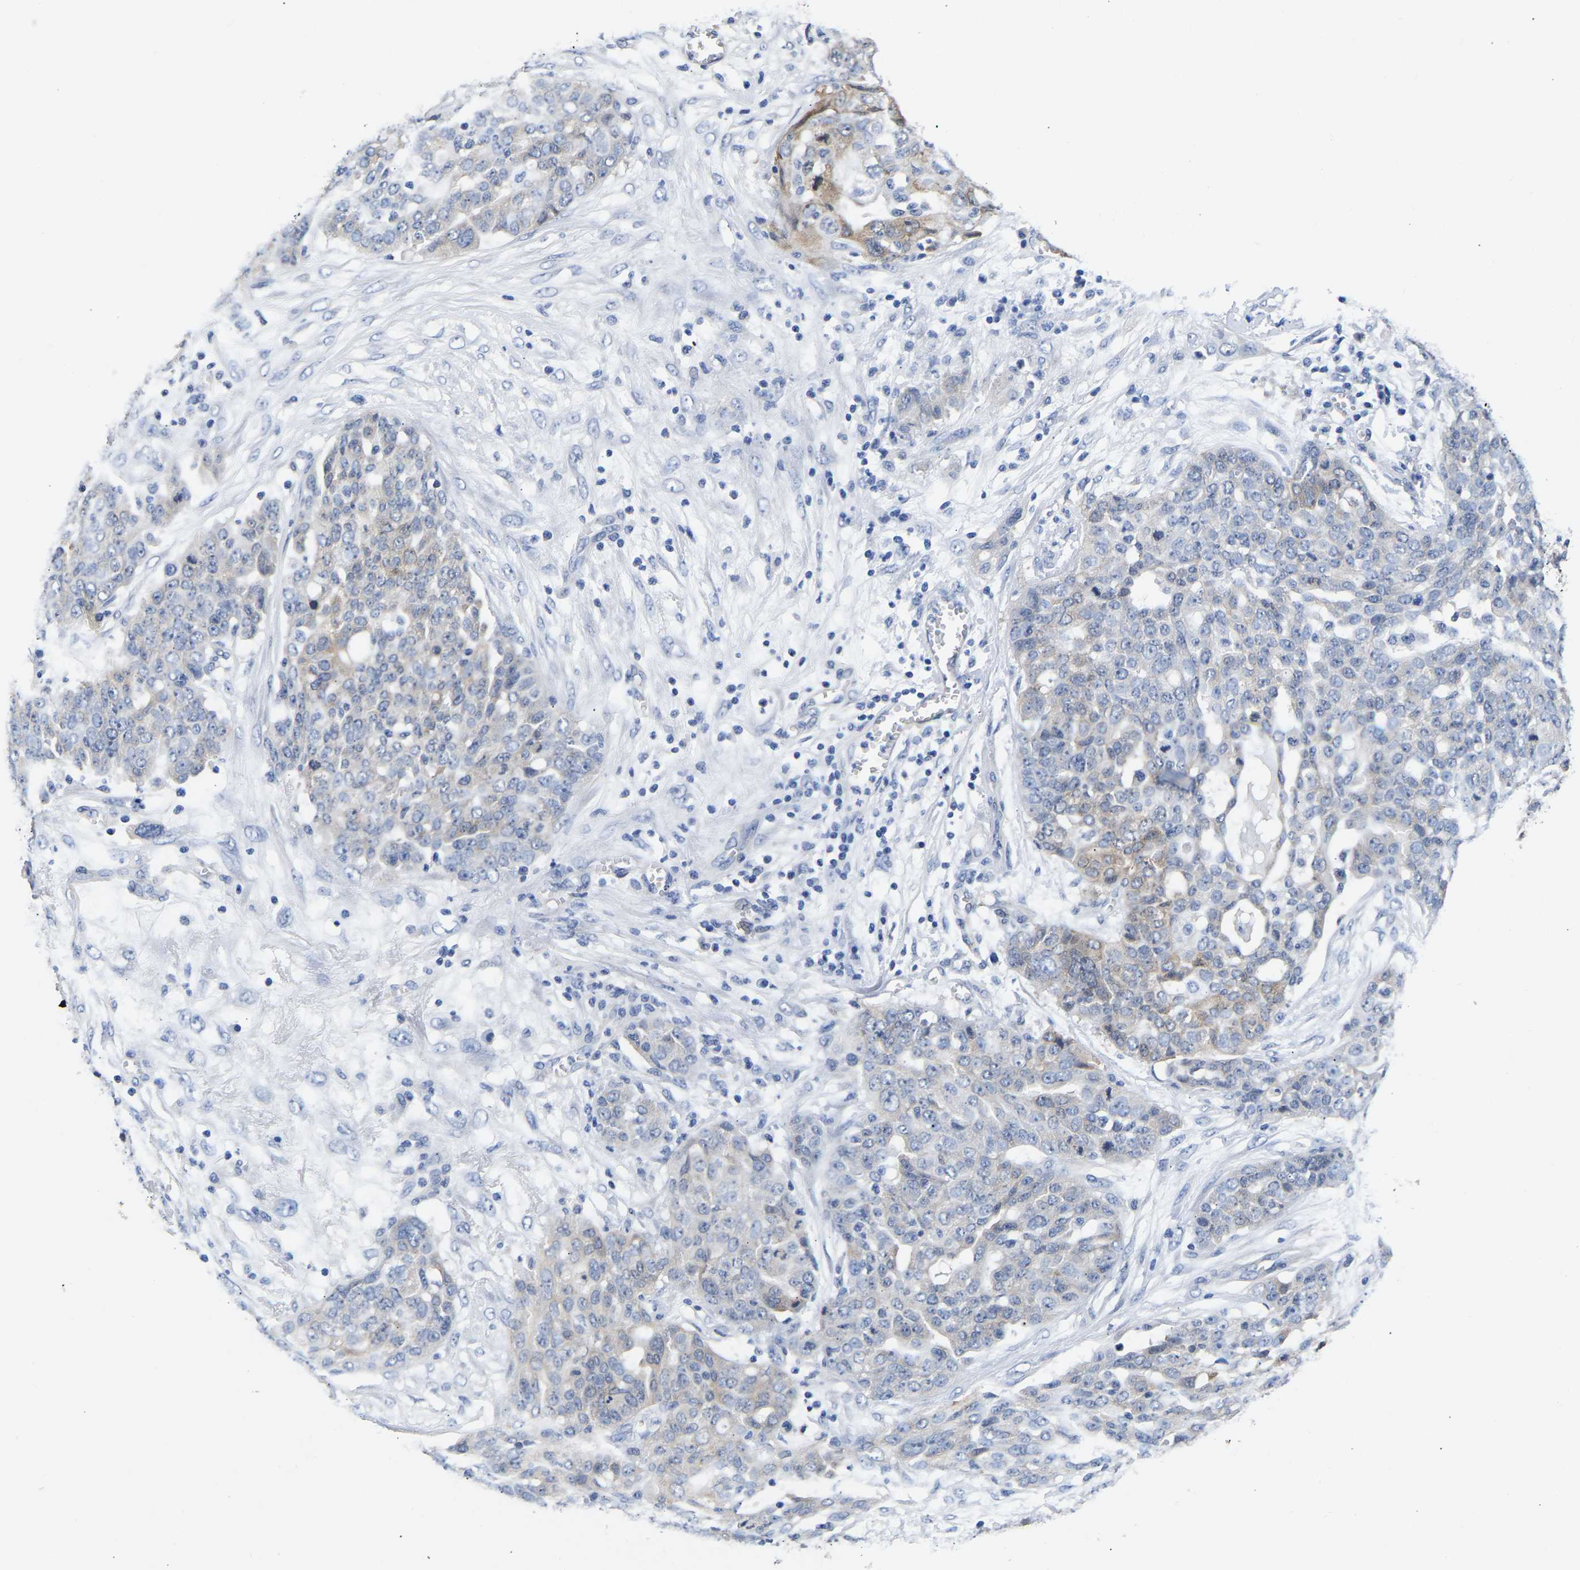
{"staining": {"intensity": "weak", "quantity": "<25%", "location": "cytoplasmic/membranous"}, "tissue": "ovarian cancer", "cell_type": "Tumor cells", "image_type": "cancer", "snomed": [{"axis": "morphology", "description": "Cystadenocarcinoma, serous, NOS"}, {"axis": "topography", "description": "Soft tissue"}, {"axis": "topography", "description": "Ovary"}], "caption": "The immunohistochemistry image has no significant staining in tumor cells of ovarian serous cystadenocarcinoma tissue.", "gene": "CCDC6", "patient": {"sex": "female", "age": 57}}